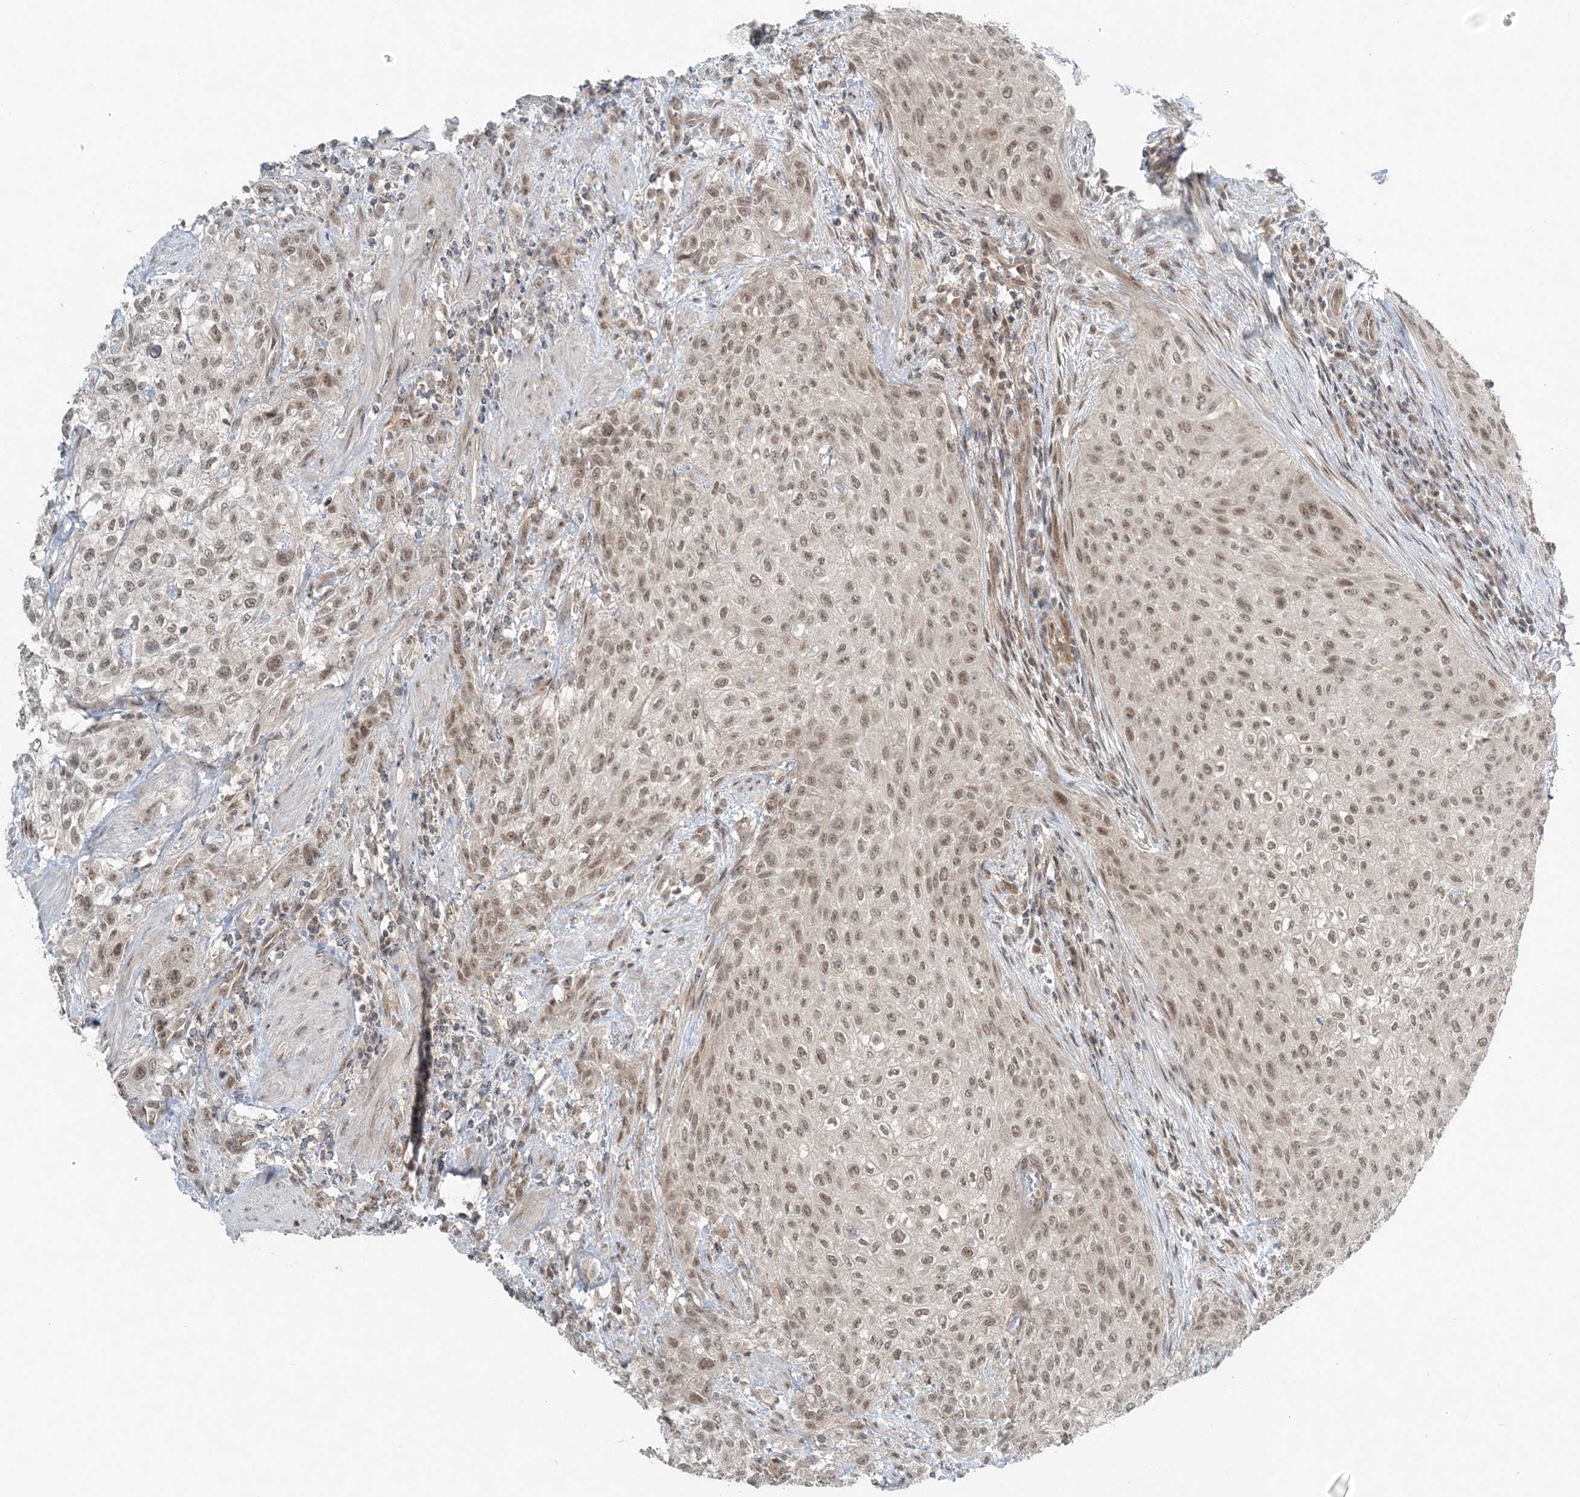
{"staining": {"intensity": "moderate", "quantity": ">75%", "location": "nuclear"}, "tissue": "urothelial cancer", "cell_type": "Tumor cells", "image_type": "cancer", "snomed": [{"axis": "morphology", "description": "Urothelial carcinoma, High grade"}, {"axis": "topography", "description": "Urinary bladder"}], "caption": "This is a histology image of IHC staining of high-grade urothelial carcinoma, which shows moderate positivity in the nuclear of tumor cells.", "gene": "ATP11A", "patient": {"sex": "male", "age": 35}}